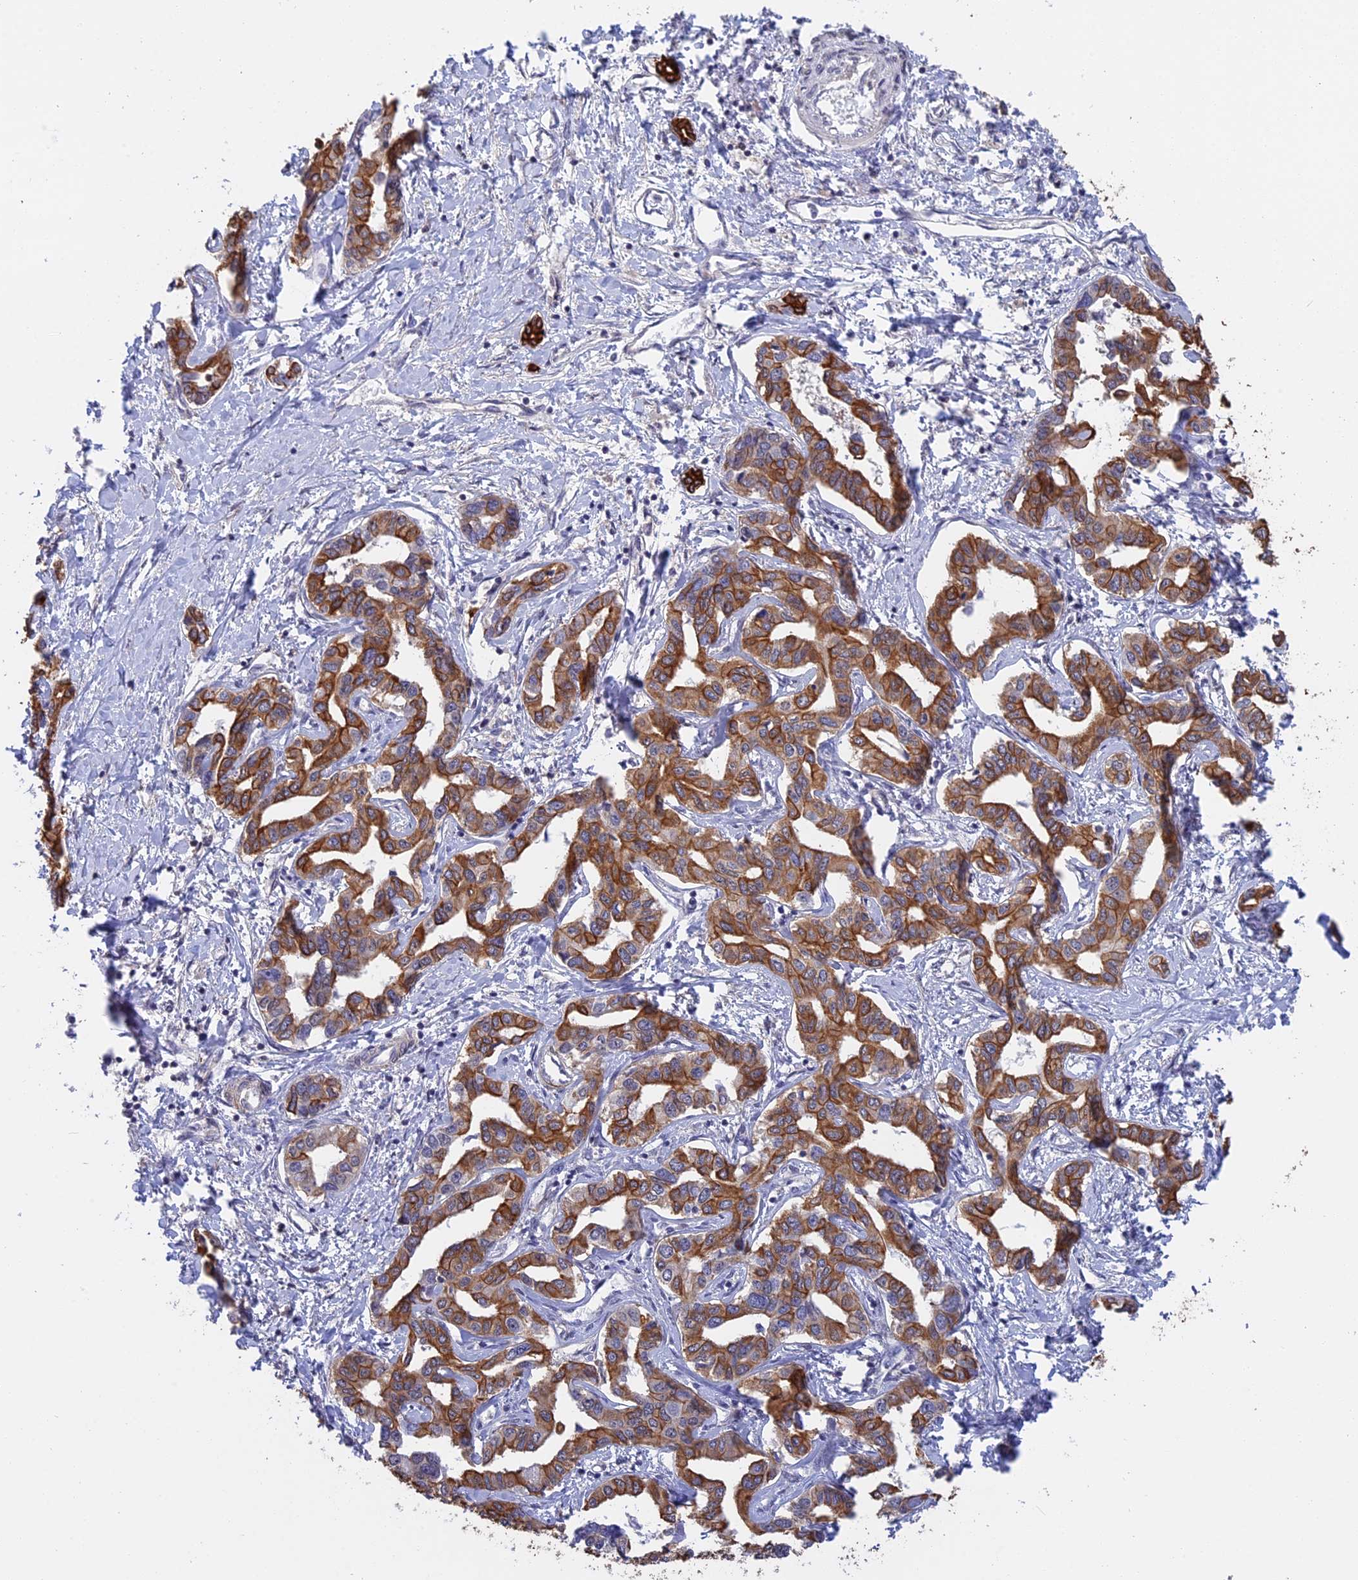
{"staining": {"intensity": "moderate", "quantity": ">75%", "location": "cytoplasmic/membranous"}, "tissue": "liver cancer", "cell_type": "Tumor cells", "image_type": "cancer", "snomed": [{"axis": "morphology", "description": "Cholangiocarcinoma"}, {"axis": "topography", "description": "Liver"}], "caption": "Moderate cytoplasmic/membranous positivity is present in about >75% of tumor cells in liver cholangiocarcinoma. Nuclei are stained in blue.", "gene": "STUB1", "patient": {"sex": "male", "age": 59}}